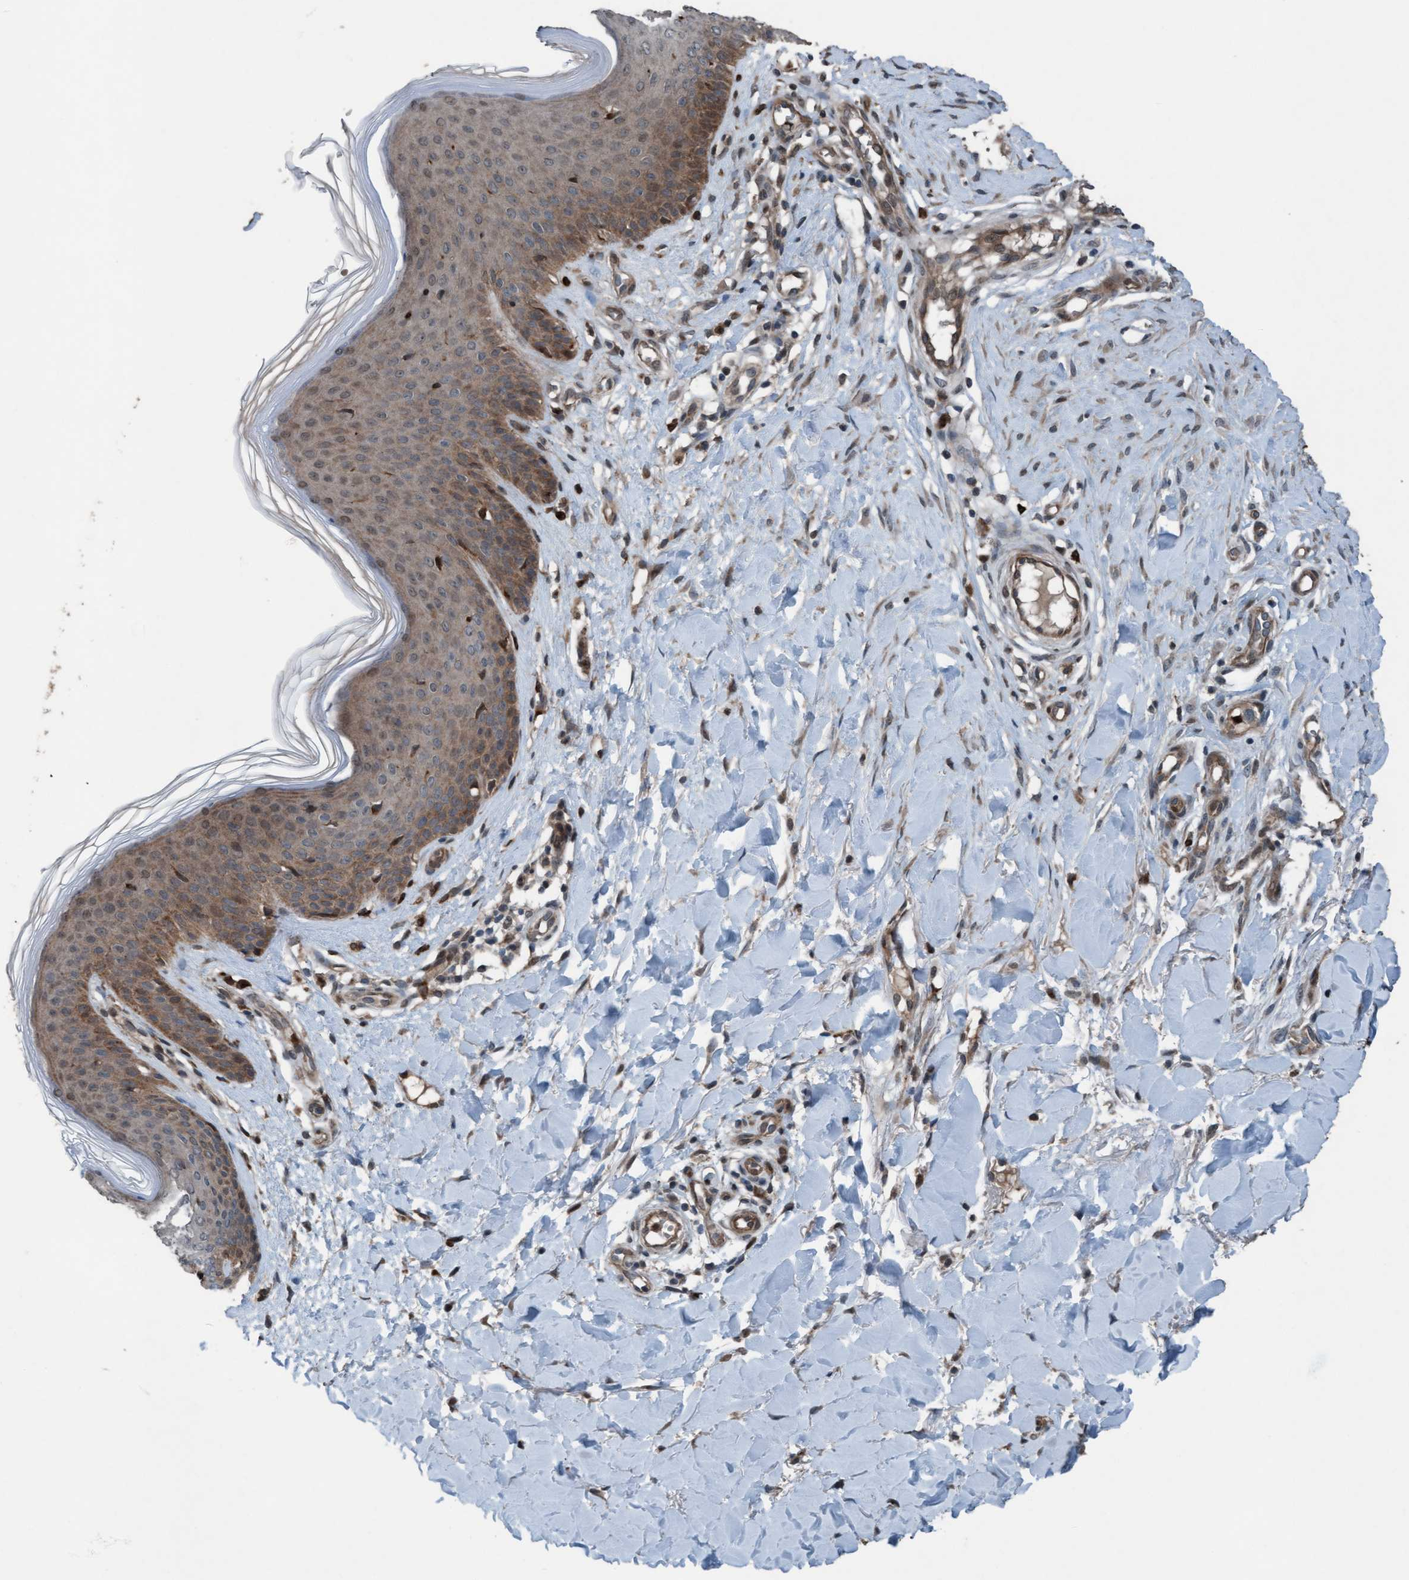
{"staining": {"intensity": "weak", "quantity": ">75%", "location": "cytoplasmic/membranous,nuclear"}, "tissue": "skin", "cell_type": "Fibroblasts", "image_type": "normal", "snomed": [{"axis": "morphology", "description": "Normal tissue, NOS"}, {"axis": "topography", "description": "Skin"}], "caption": "The immunohistochemical stain shows weak cytoplasmic/membranous,nuclear staining in fibroblasts of normal skin.", "gene": "PLXNB2", "patient": {"sex": "male", "age": 41}}